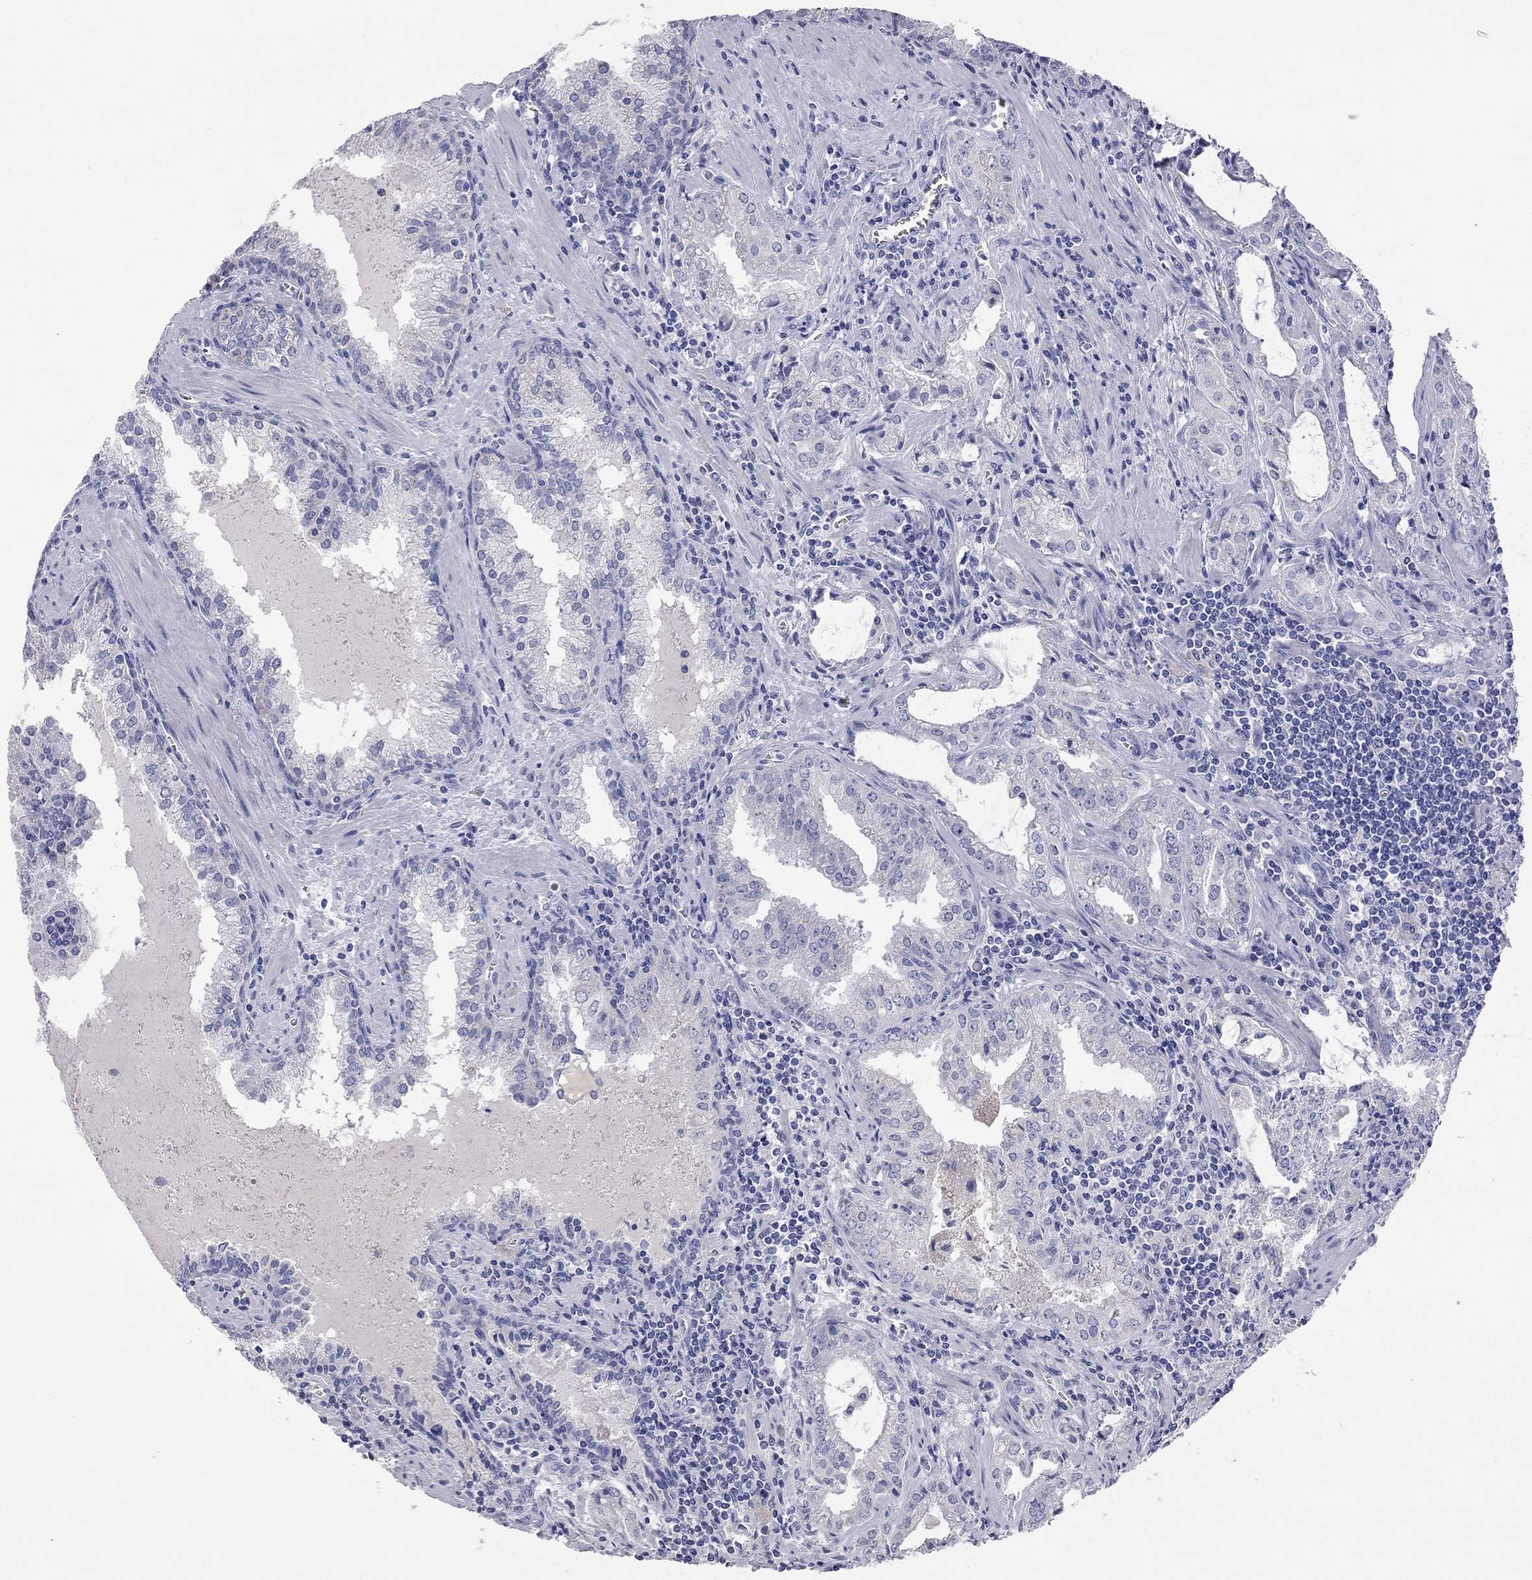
{"staining": {"intensity": "negative", "quantity": "none", "location": "none"}, "tissue": "prostate cancer", "cell_type": "Tumor cells", "image_type": "cancer", "snomed": [{"axis": "morphology", "description": "Adenocarcinoma, High grade"}, {"axis": "topography", "description": "Prostate"}], "caption": "Immunohistochemical staining of adenocarcinoma (high-grade) (prostate) shows no significant staining in tumor cells.", "gene": "KCND2", "patient": {"sex": "male", "age": 68}}